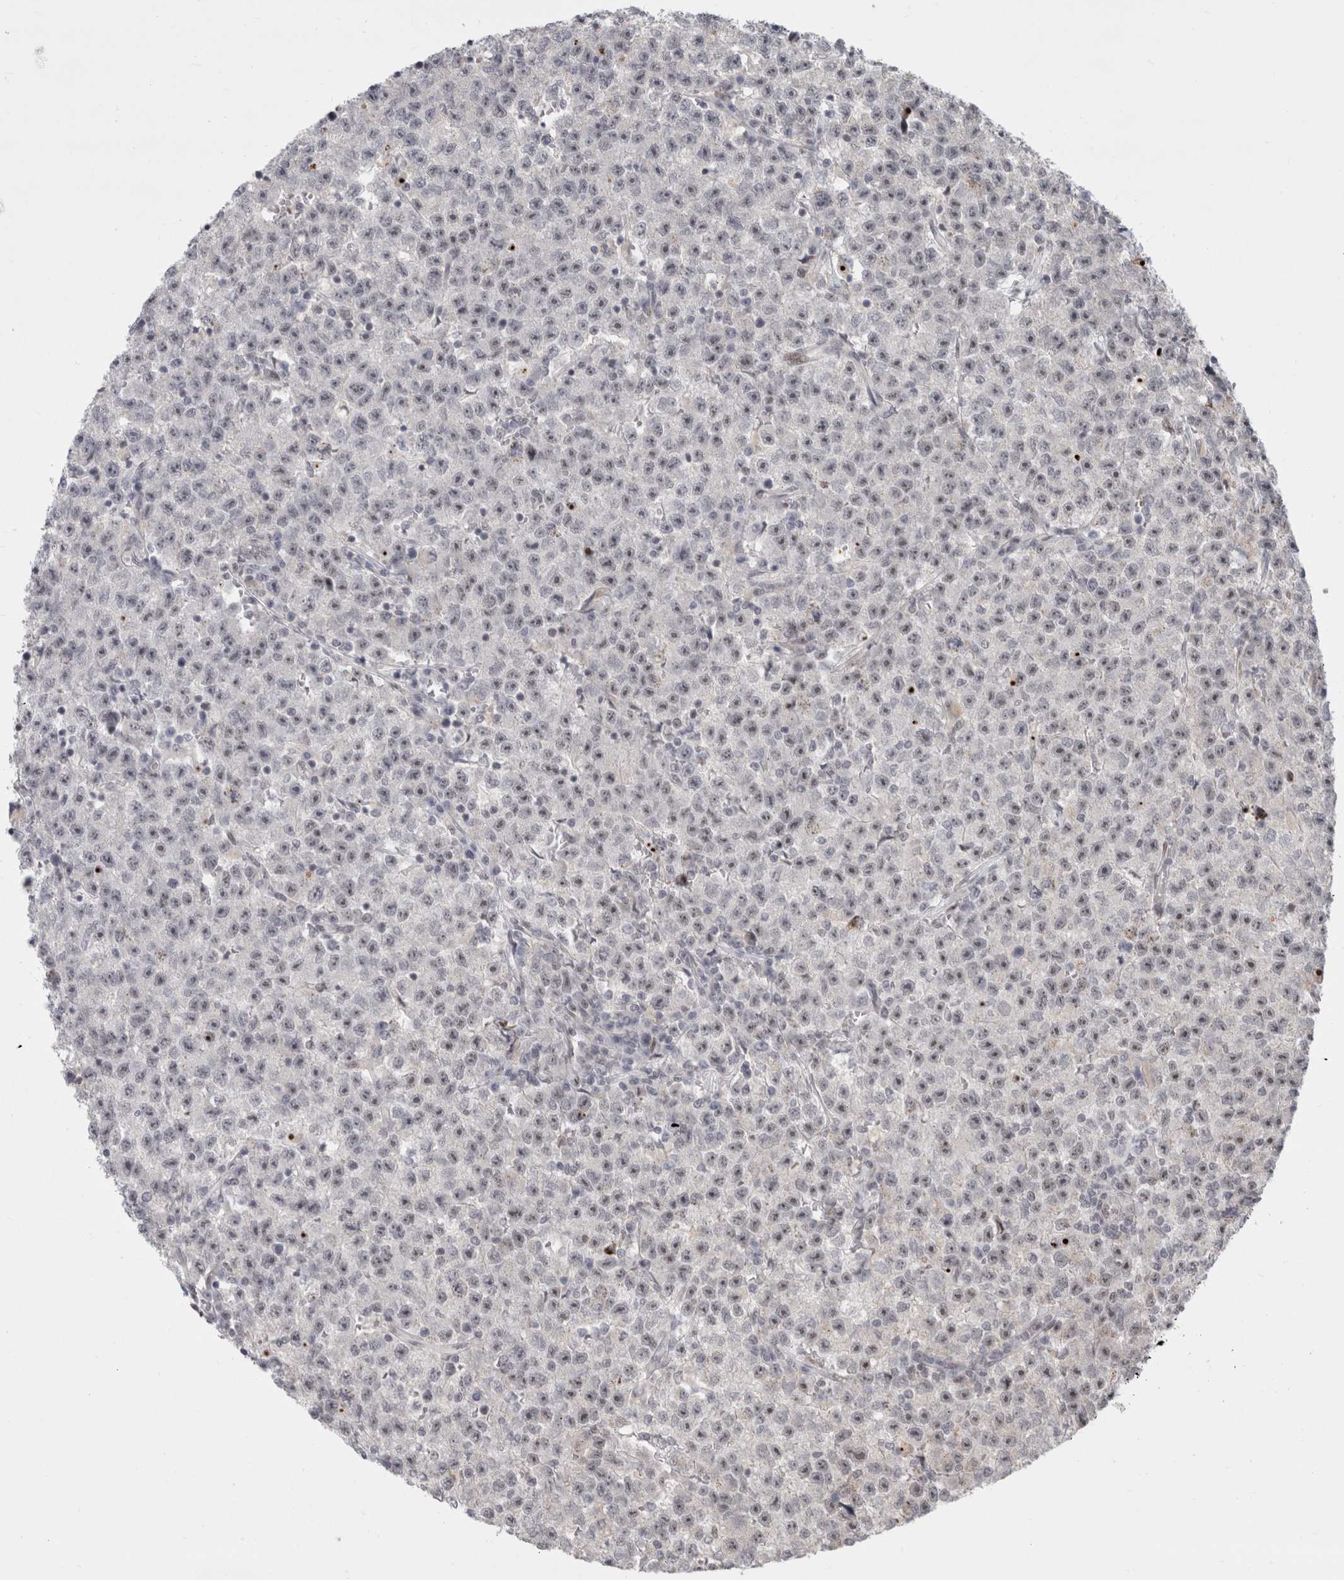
{"staining": {"intensity": "weak", "quantity": "<25%", "location": "nuclear"}, "tissue": "testis cancer", "cell_type": "Tumor cells", "image_type": "cancer", "snomed": [{"axis": "morphology", "description": "Seminoma, NOS"}, {"axis": "topography", "description": "Testis"}], "caption": "Immunohistochemical staining of human testis seminoma exhibits no significant positivity in tumor cells.", "gene": "SENP6", "patient": {"sex": "male", "age": 22}}